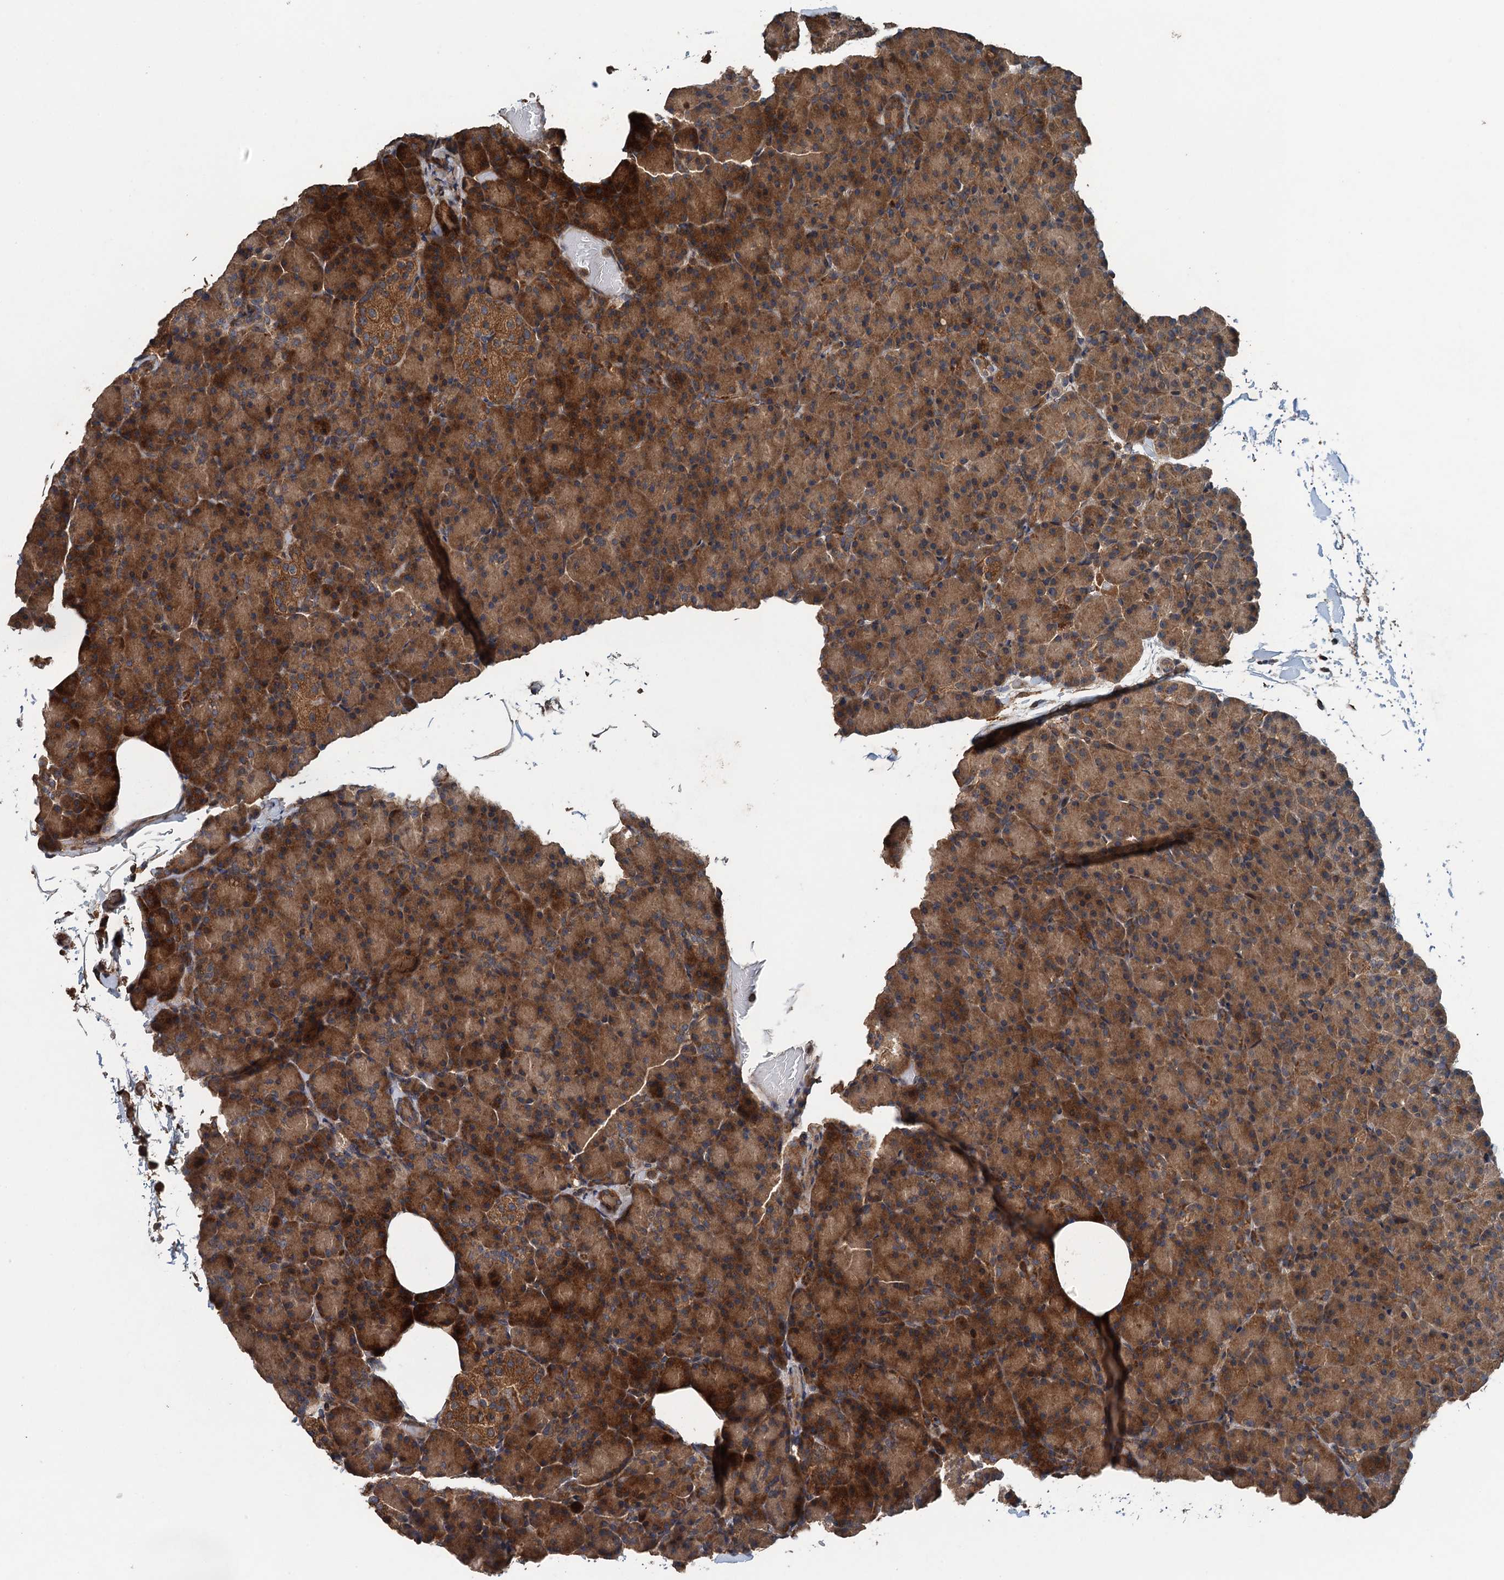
{"staining": {"intensity": "strong", "quantity": ">75%", "location": "cytoplasmic/membranous"}, "tissue": "pancreas", "cell_type": "Exocrine glandular cells", "image_type": "normal", "snomed": [{"axis": "morphology", "description": "Normal tissue, NOS"}, {"axis": "topography", "description": "Pancreas"}], "caption": "Exocrine glandular cells show high levels of strong cytoplasmic/membranous expression in about >75% of cells in benign pancreas.", "gene": "BORCS5", "patient": {"sex": "female", "age": 43}}